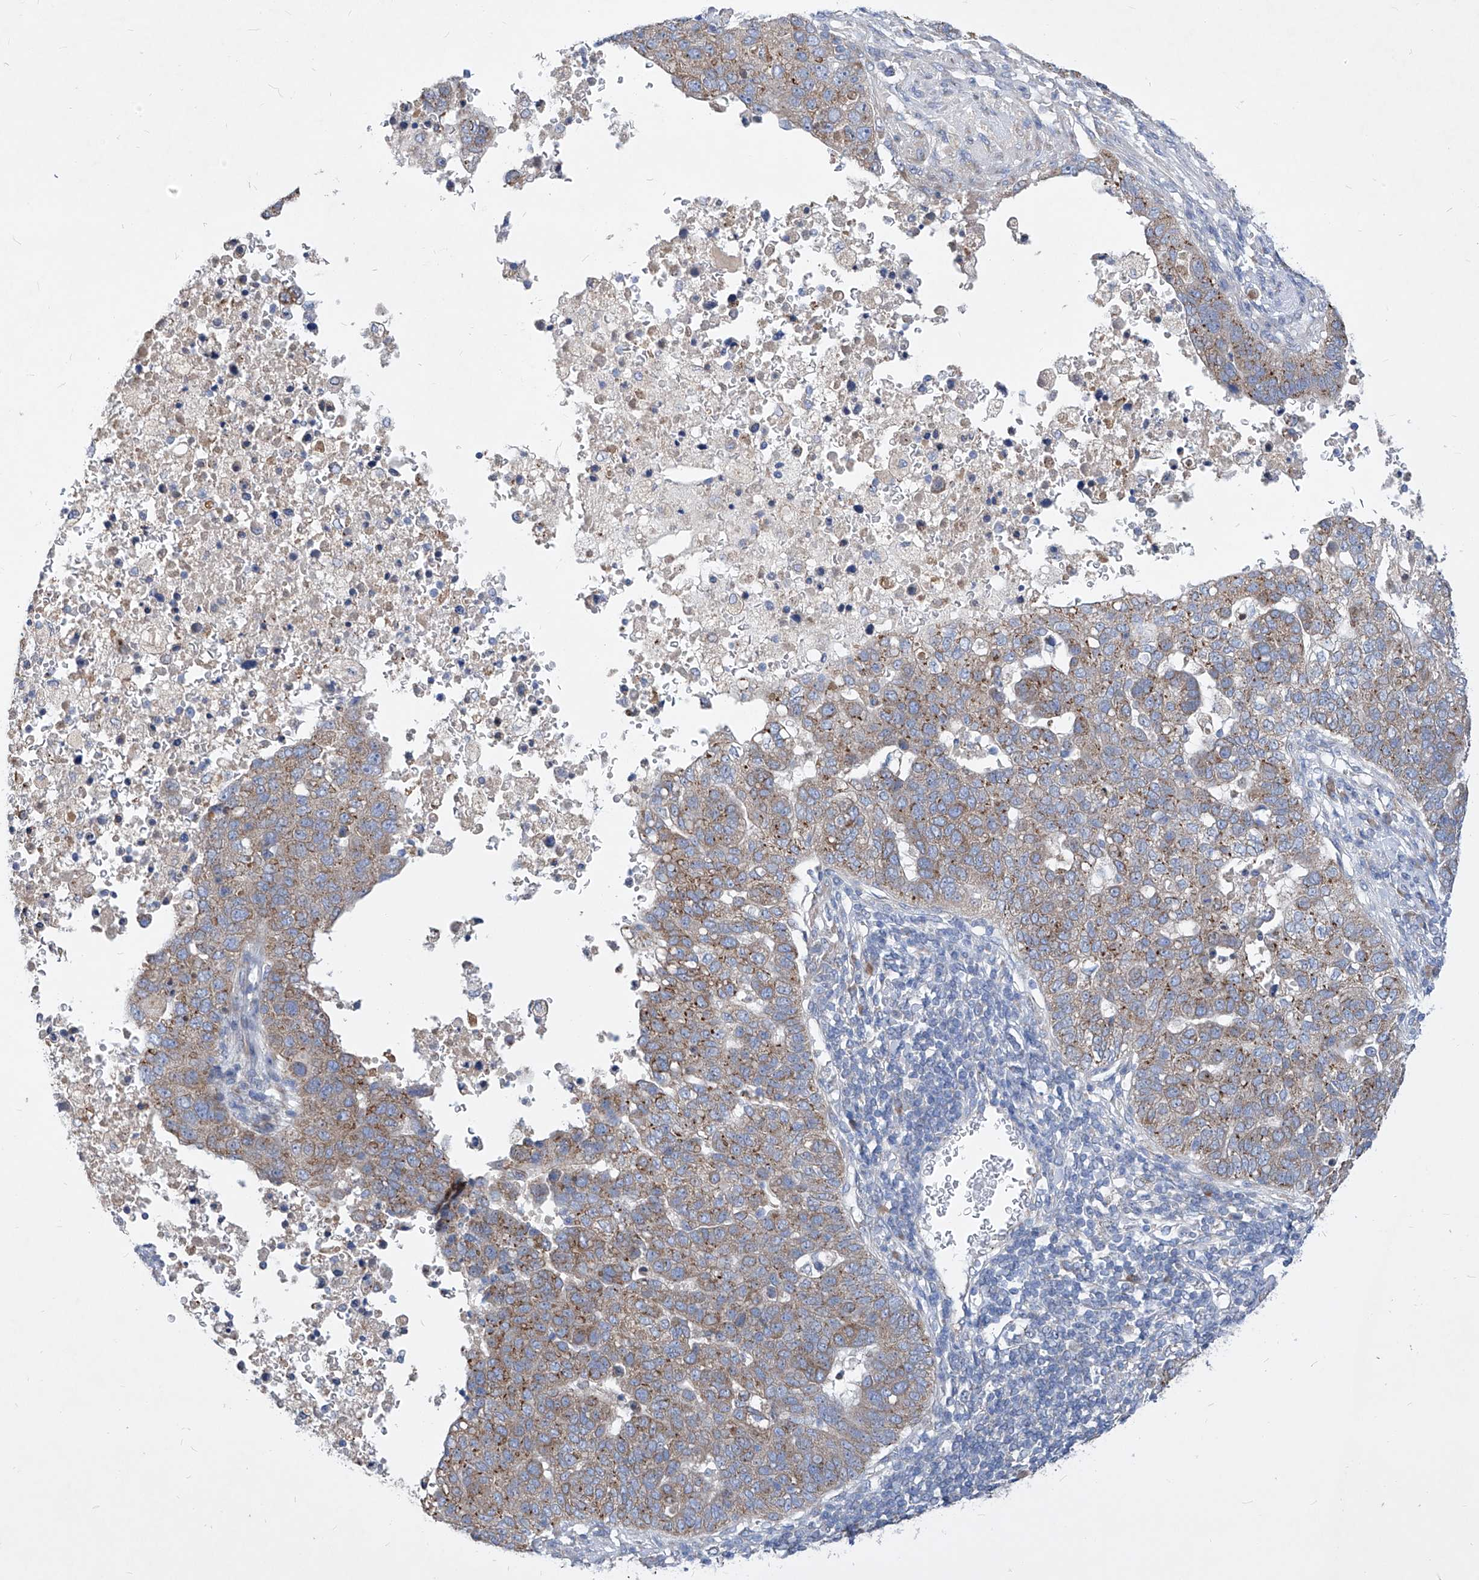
{"staining": {"intensity": "moderate", "quantity": ">75%", "location": "cytoplasmic/membranous"}, "tissue": "pancreatic cancer", "cell_type": "Tumor cells", "image_type": "cancer", "snomed": [{"axis": "morphology", "description": "Adenocarcinoma, NOS"}, {"axis": "topography", "description": "Pancreas"}], "caption": "This is a histology image of immunohistochemistry staining of pancreatic adenocarcinoma, which shows moderate staining in the cytoplasmic/membranous of tumor cells.", "gene": "UFL1", "patient": {"sex": "female", "age": 61}}